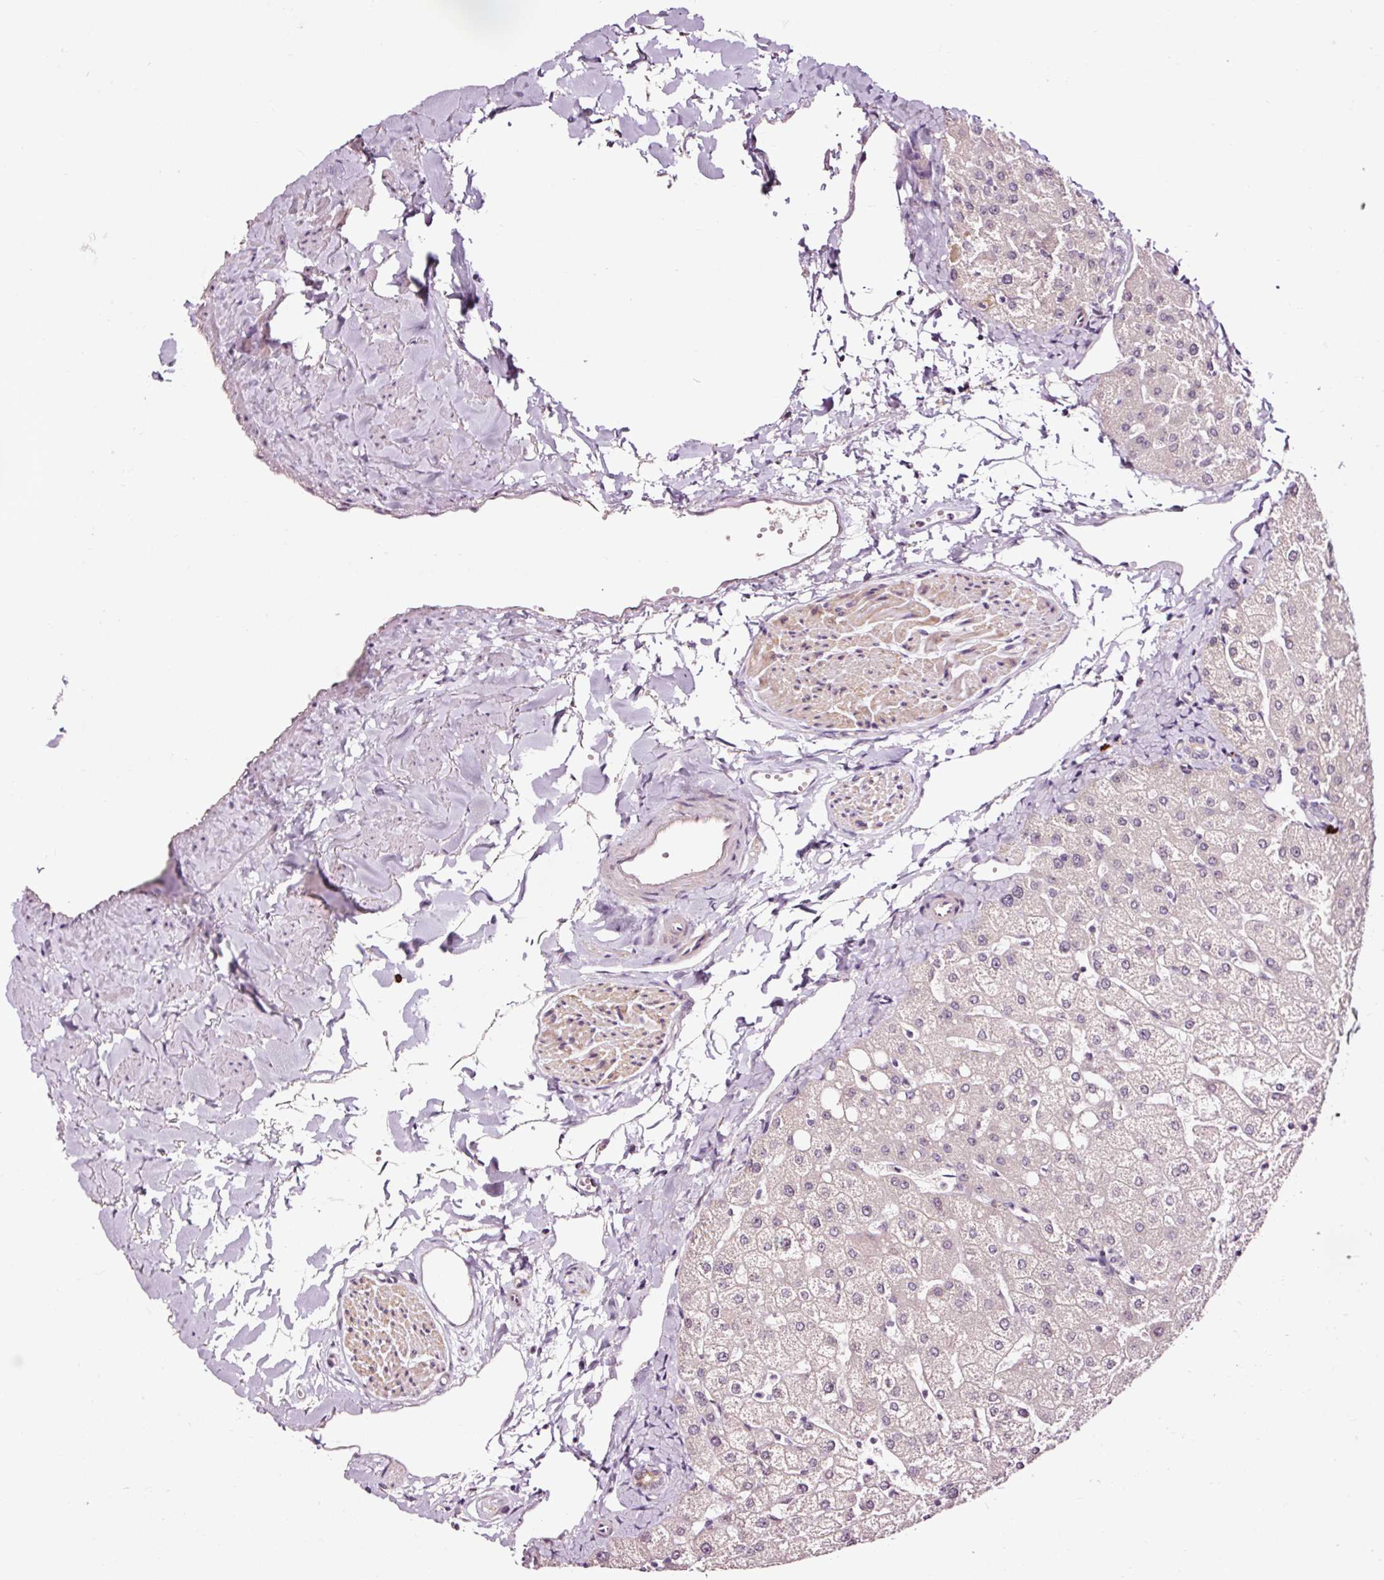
{"staining": {"intensity": "negative", "quantity": "none", "location": "none"}, "tissue": "liver", "cell_type": "Cholangiocytes", "image_type": "normal", "snomed": [{"axis": "morphology", "description": "Normal tissue, NOS"}, {"axis": "topography", "description": "Liver"}], "caption": "Immunohistochemistry photomicrograph of unremarkable human liver stained for a protein (brown), which reveals no staining in cholangiocytes. (DAB (3,3'-diaminobenzidine) immunohistochemistry (IHC), high magnification).", "gene": "UTP14A", "patient": {"sex": "female", "age": 54}}